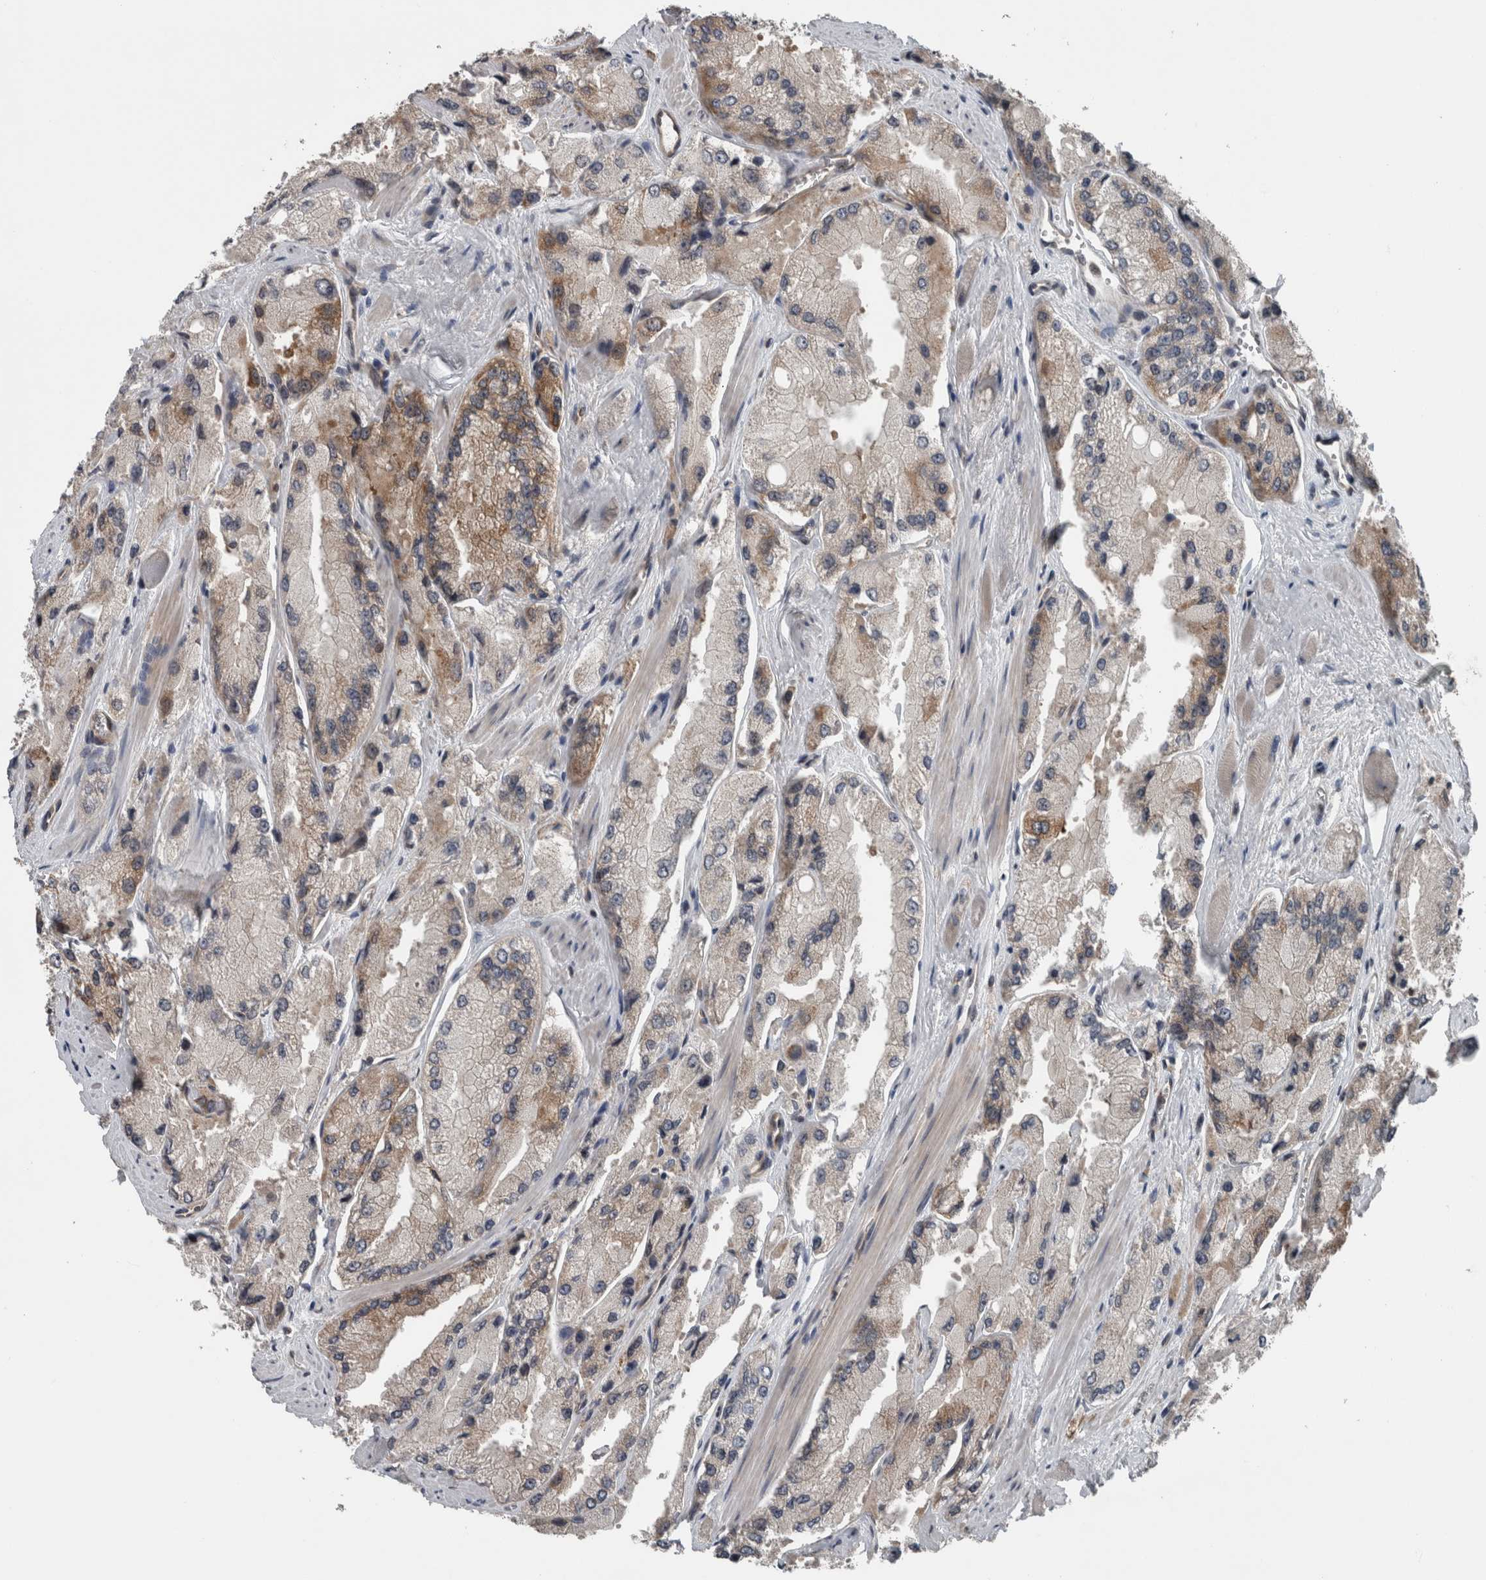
{"staining": {"intensity": "weak", "quantity": "25%-75%", "location": "cytoplasmic/membranous"}, "tissue": "prostate cancer", "cell_type": "Tumor cells", "image_type": "cancer", "snomed": [{"axis": "morphology", "description": "Adenocarcinoma, High grade"}, {"axis": "topography", "description": "Prostate"}], "caption": "A brown stain shows weak cytoplasmic/membranous expression of a protein in prostate cancer tumor cells. The staining was performed using DAB to visualize the protein expression in brown, while the nuclei were stained in blue with hematoxylin (Magnification: 20x).", "gene": "ENY2", "patient": {"sex": "male", "age": 58}}